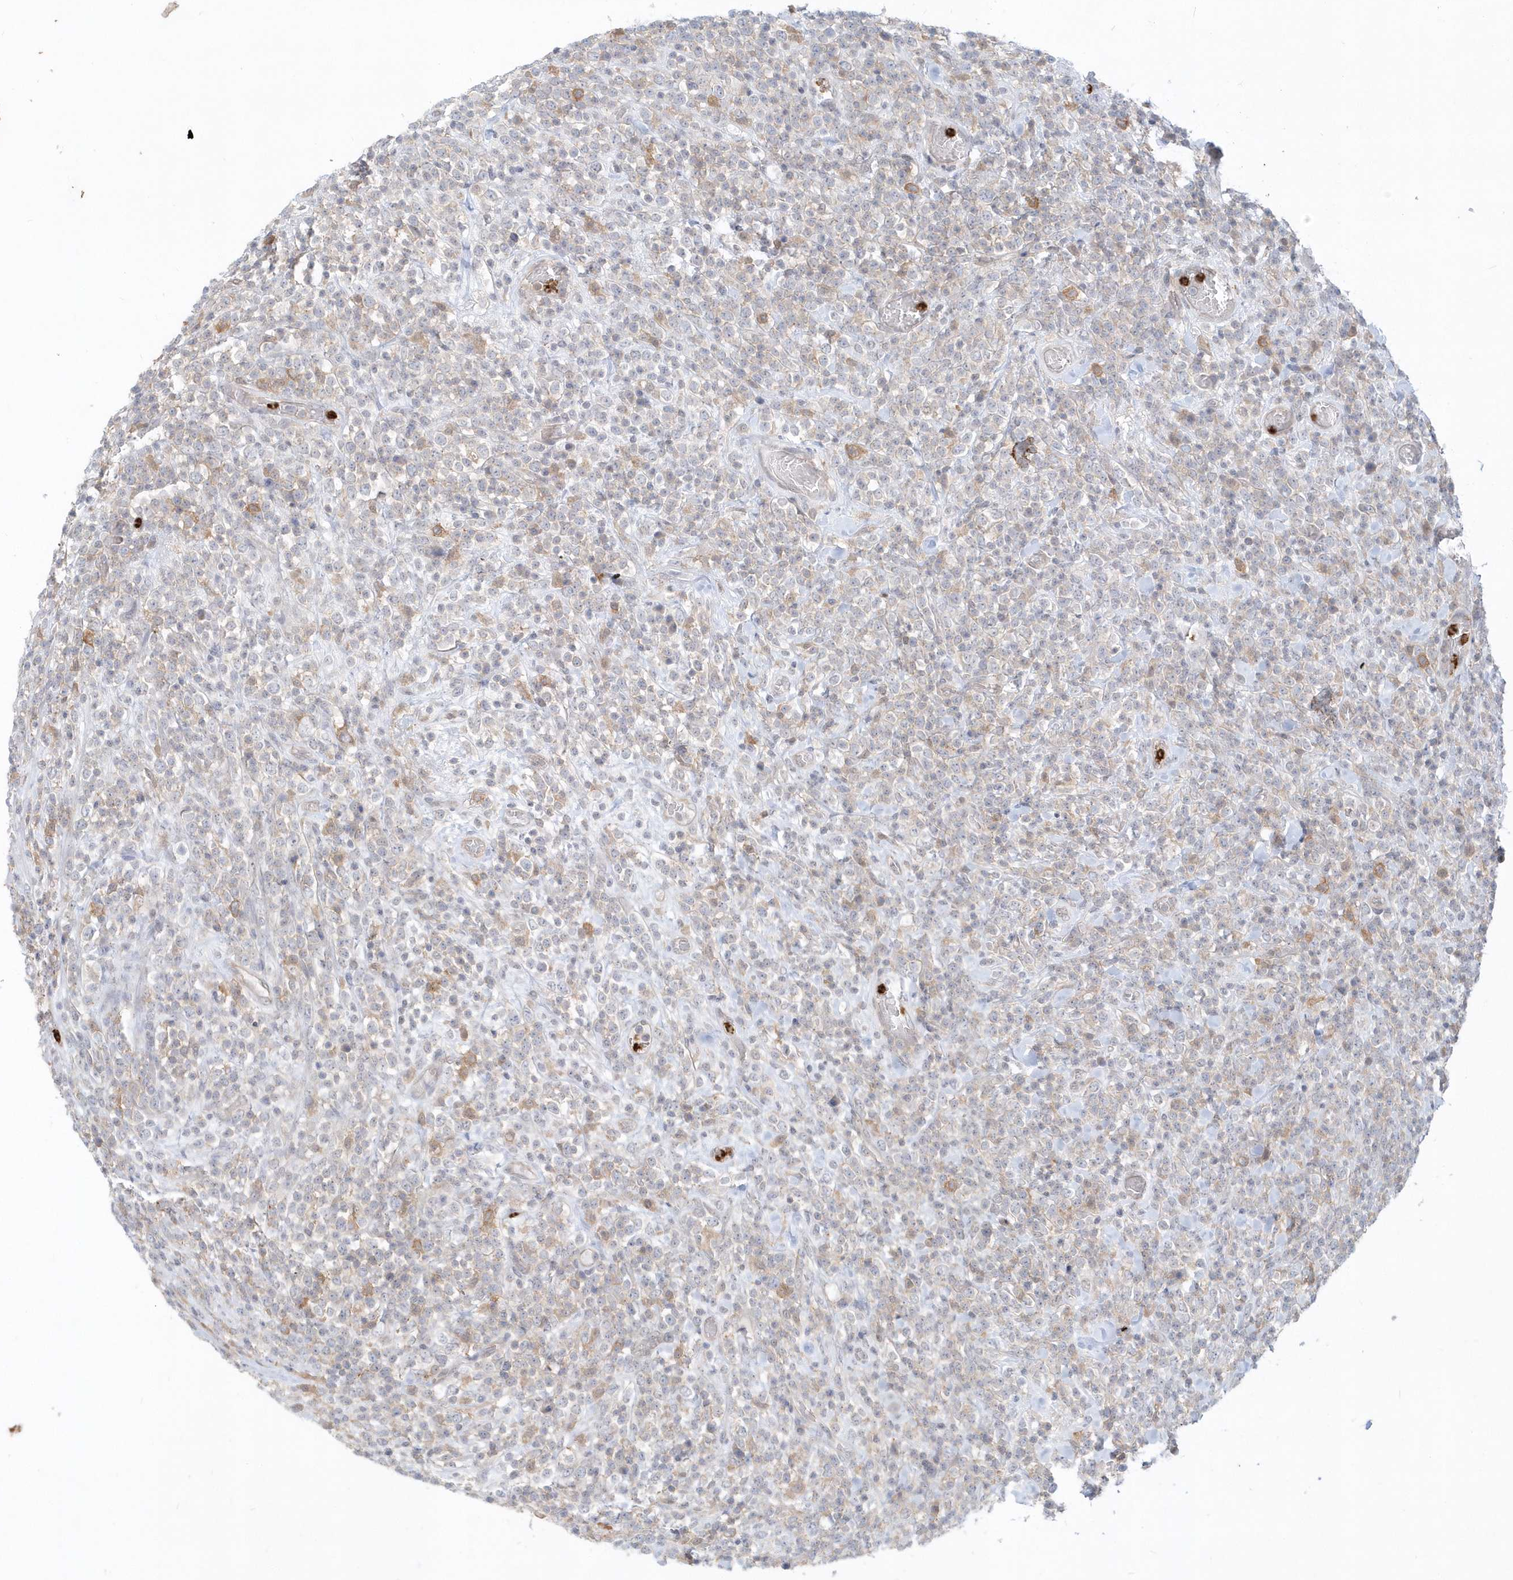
{"staining": {"intensity": "negative", "quantity": "none", "location": "none"}, "tissue": "lymphoma", "cell_type": "Tumor cells", "image_type": "cancer", "snomed": [{"axis": "morphology", "description": "Malignant lymphoma, non-Hodgkin's type, High grade"}, {"axis": "topography", "description": "Colon"}], "caption": "Immunohistochemistry (IHC) histopathology image of neoplastic tissue: human lymphoma stained with DAB shows no significant protein staining in tumor cells.", "gene": "RNF7", "patient": {"sex": "female", "age": 53}}